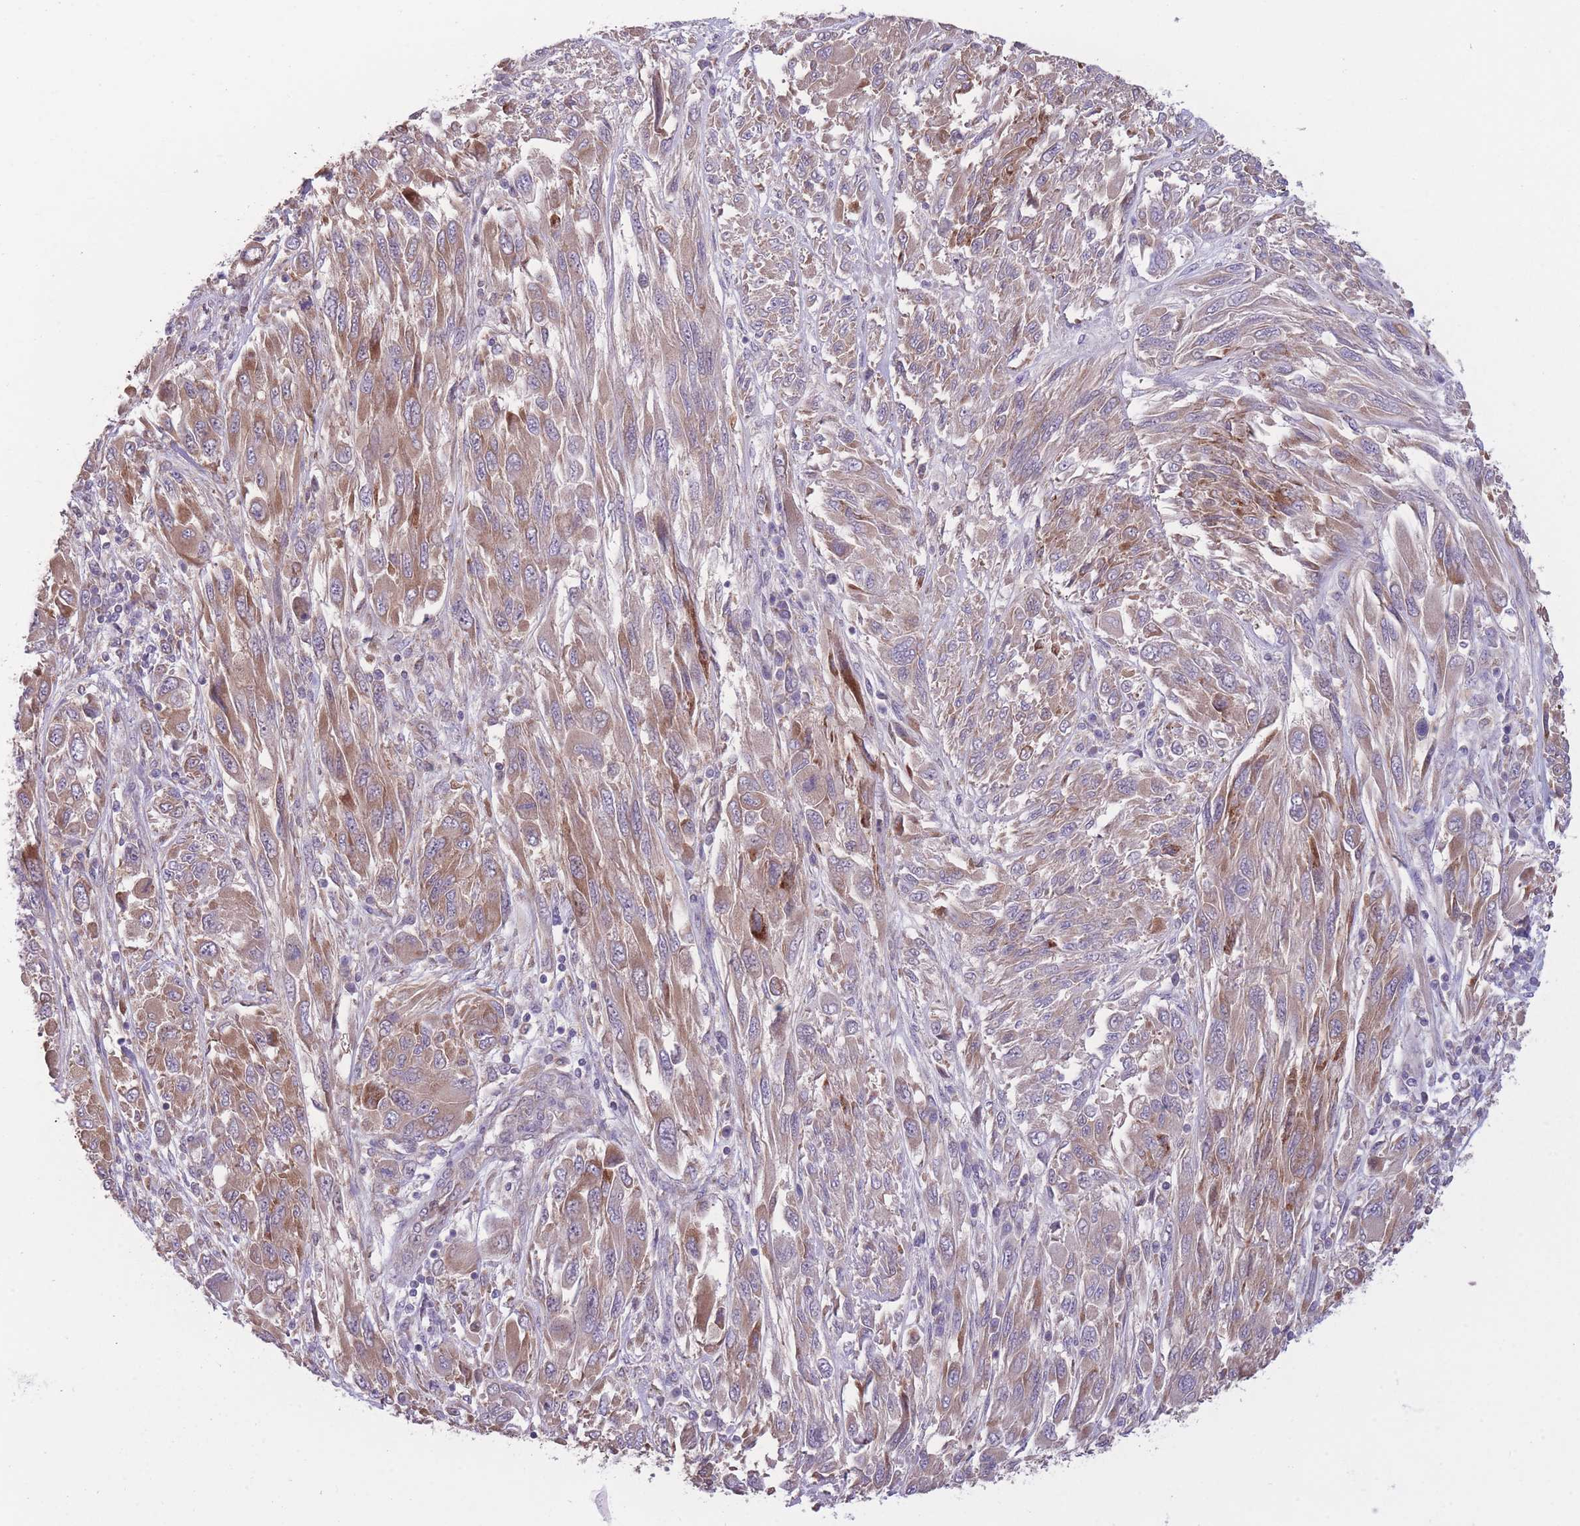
{"staining": {"intensity": "moderate", "quantity": ">75%", "location": "cytoplasmic/membranous"}, "tissue": "melanoma", "cell_type": "Tumor cells", "image_type": "cancer", "snomed": [{"axis": "morphology", "description": "Malignant melanoma, NOS"}, {"axis": "topography", "description": "Skin"}], "caption": "The image displays immunohistochemical staining of melanoma. There is moderate cytoplasmic/membranous staining is identified in approximately >75% of tumor cells.", "gene": "CCT6B", "patient": {"sex": "female", "age": 91}}